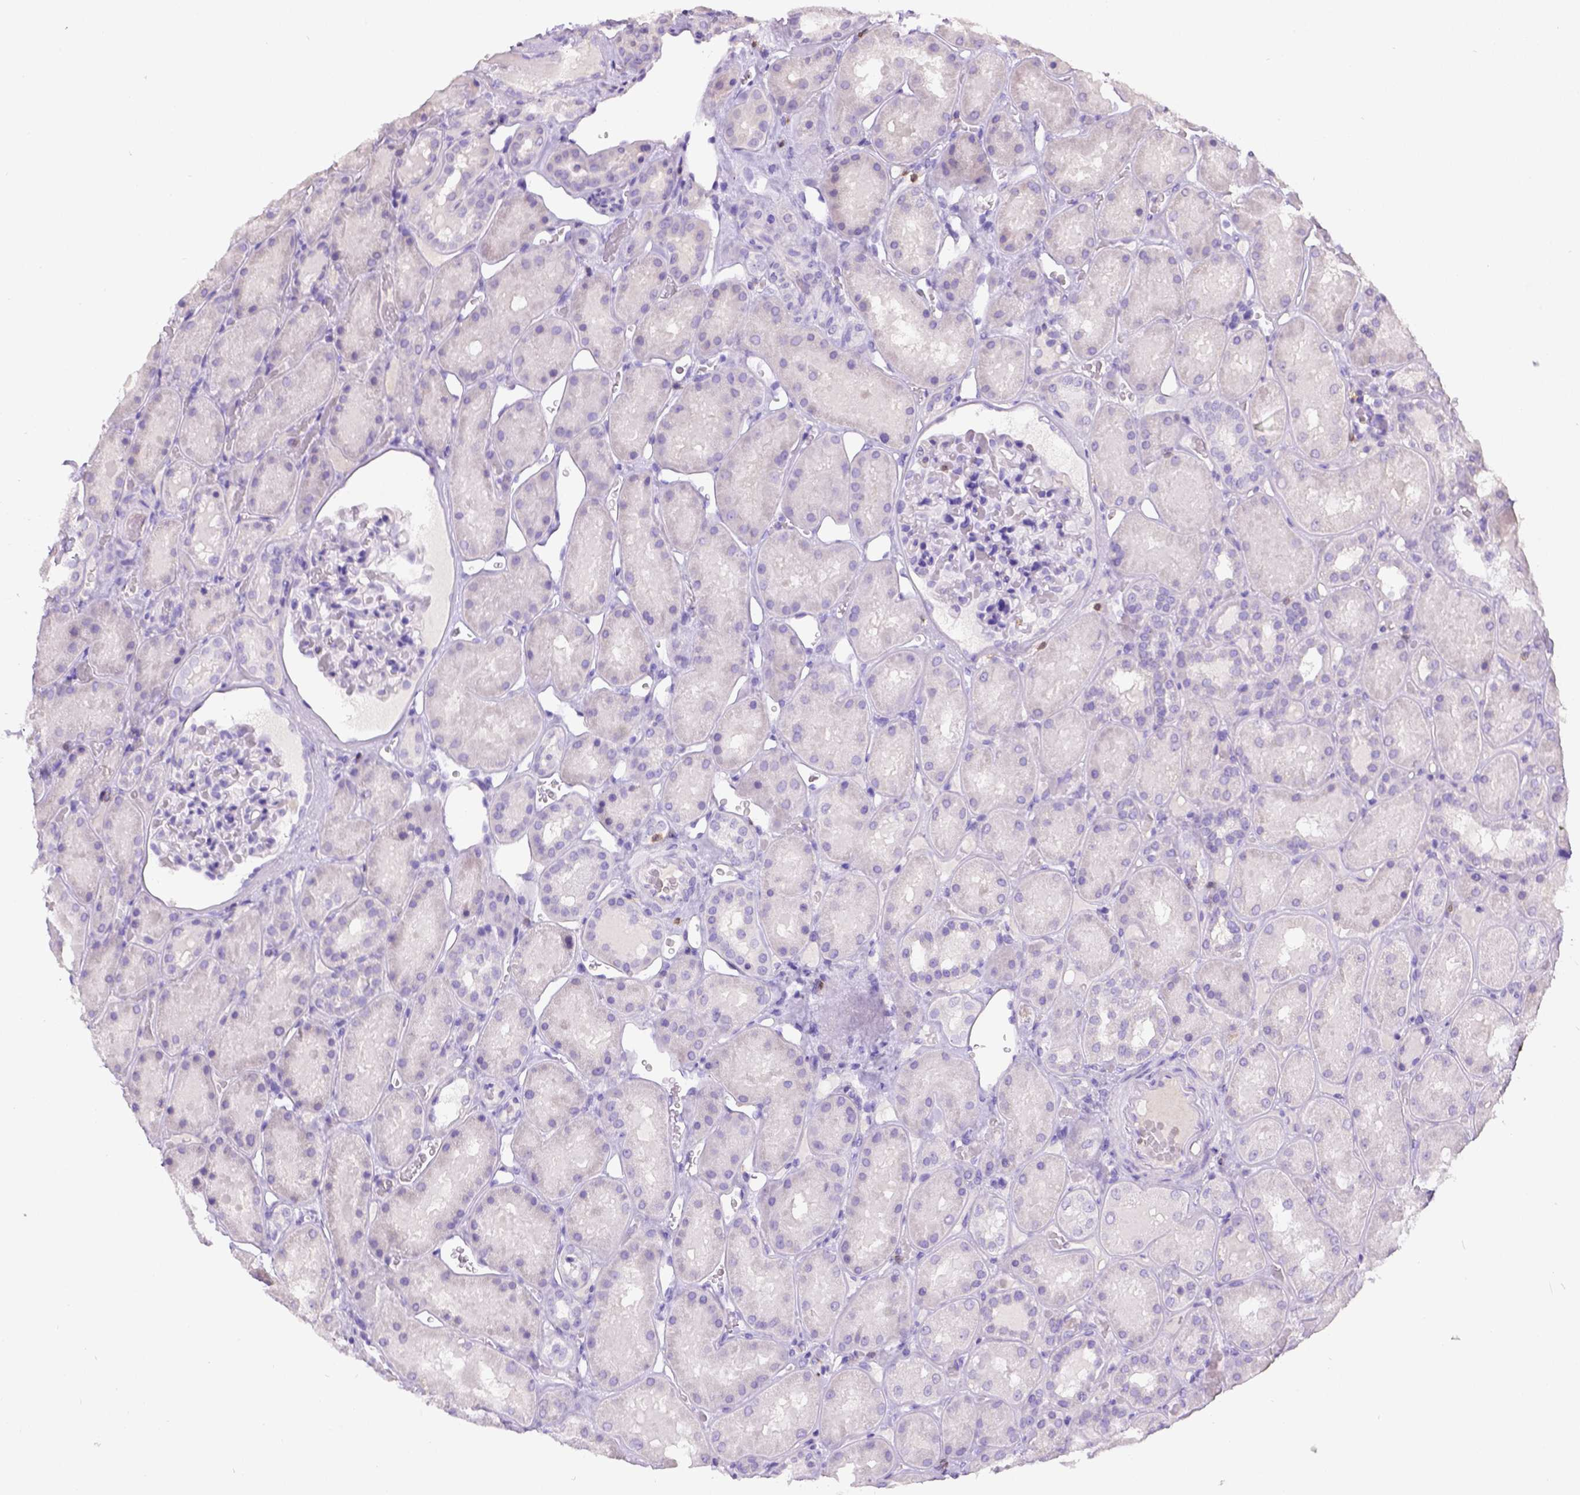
{"staining": {"intensity": "negative", "quantity": "none", "location": "none"}, "tissue": "kidney", "cell_type": "Cells in glomeruli", "image_type": "normal", "snomed": [{"axis": "morphology", "description": "Normal tissue, NOS"}, {"axis": "topography", "description": "Kidney"}], "caption": "A micrograph of kidney stained for a protein exhibits no brown staining in cells in glomeruli.", "gene": "CD3E", "patient": {"sex": "male", "age": 73}}